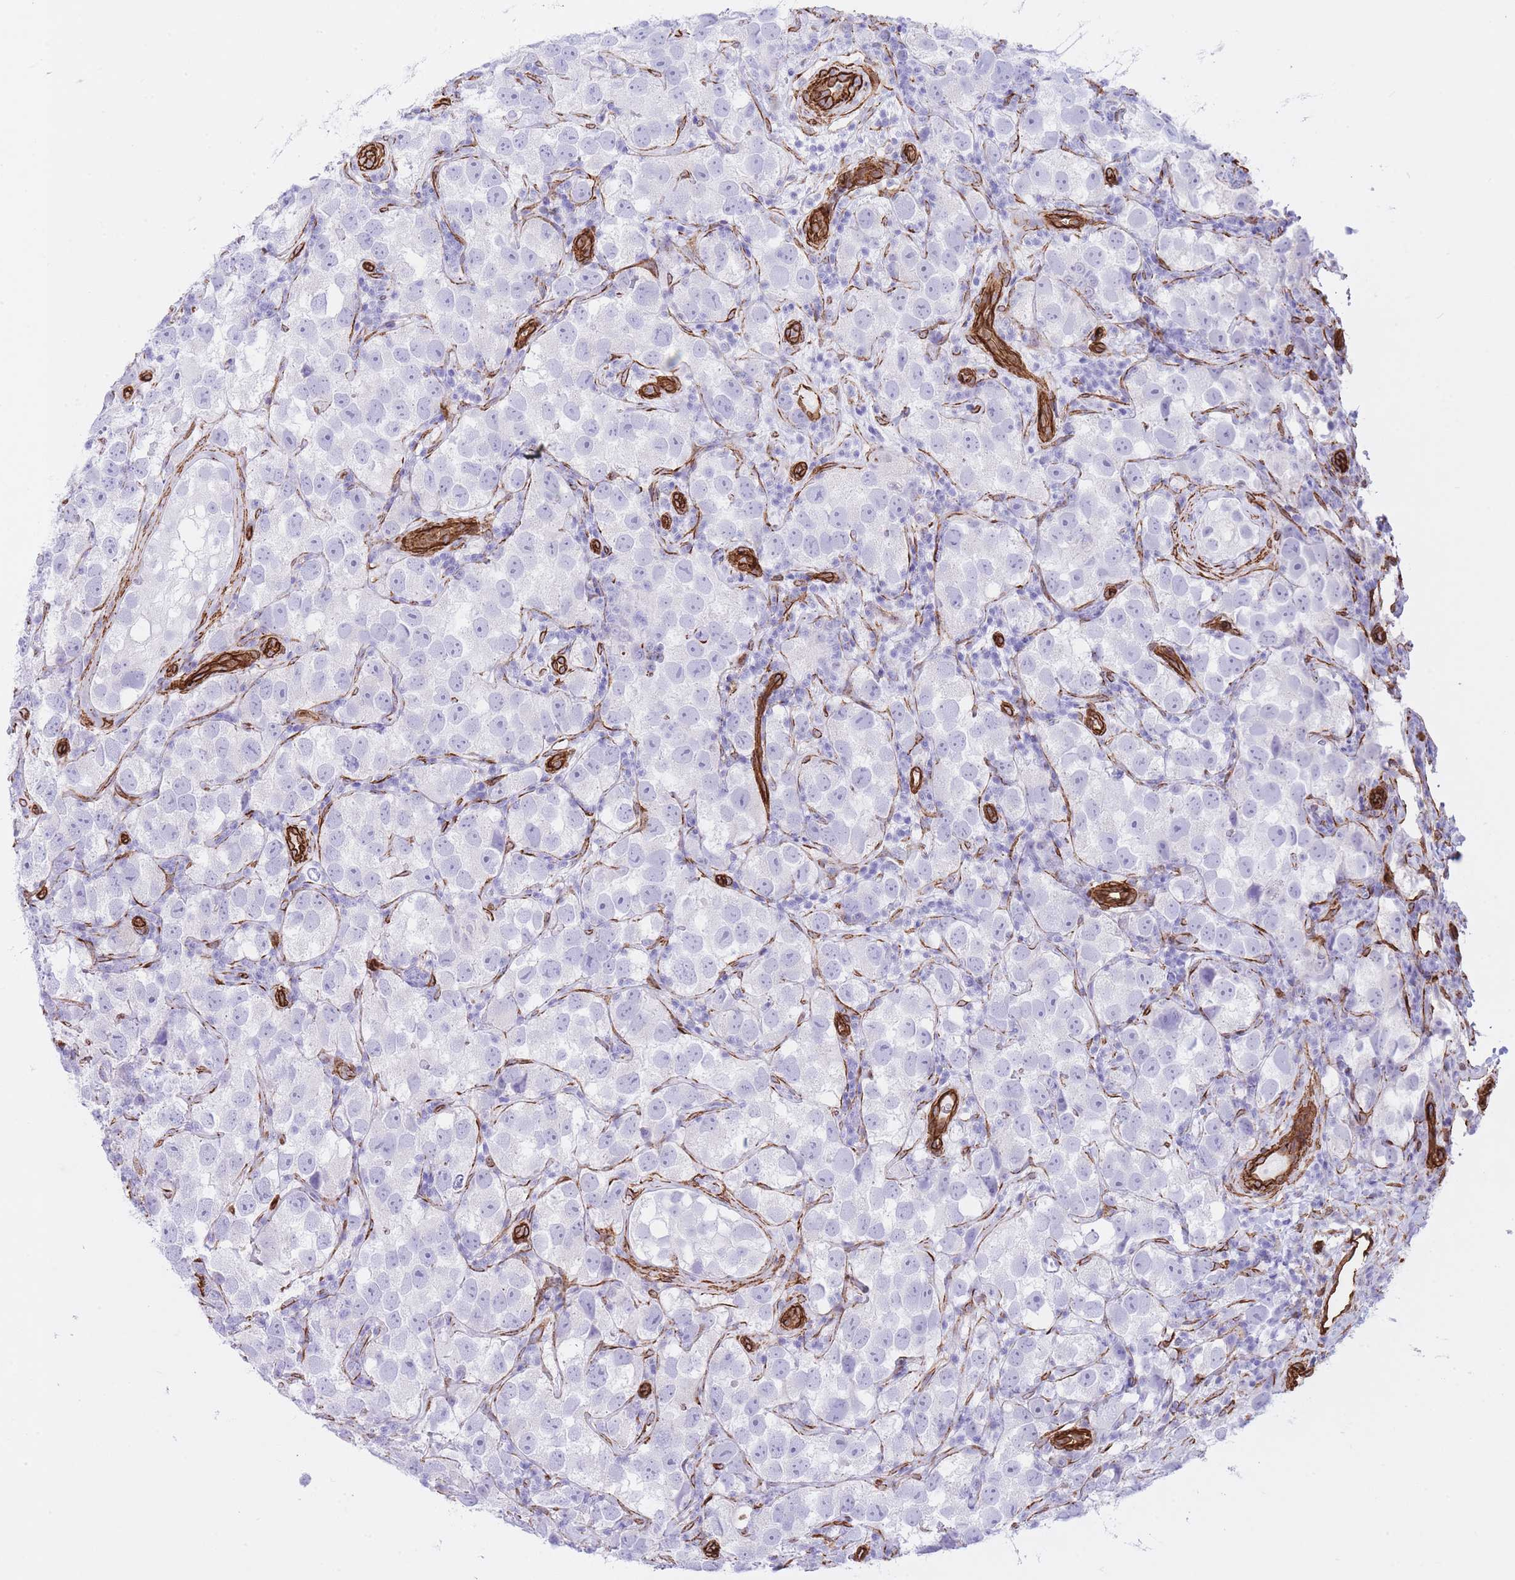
{"staining": {"intensity": "negative", "quantity": "none", "location": "none"}, "tissue": "testis cancer", "cell_type": "Tumor cells", "image_type": "cancer", "snomed": [{"axis": "morphology", "description": "Seminoma, NOS"}, {"axis": "topography", "description": "Testis"}], "caption": "Testis cancer was stained to show a protein in brown. There is no significant staining in tumor cells. (Immunohistochemistry, brightfield microscopy, high magnification).", "gene": "CAVIN1", "patient": {"sex": "male", "age": 26}}